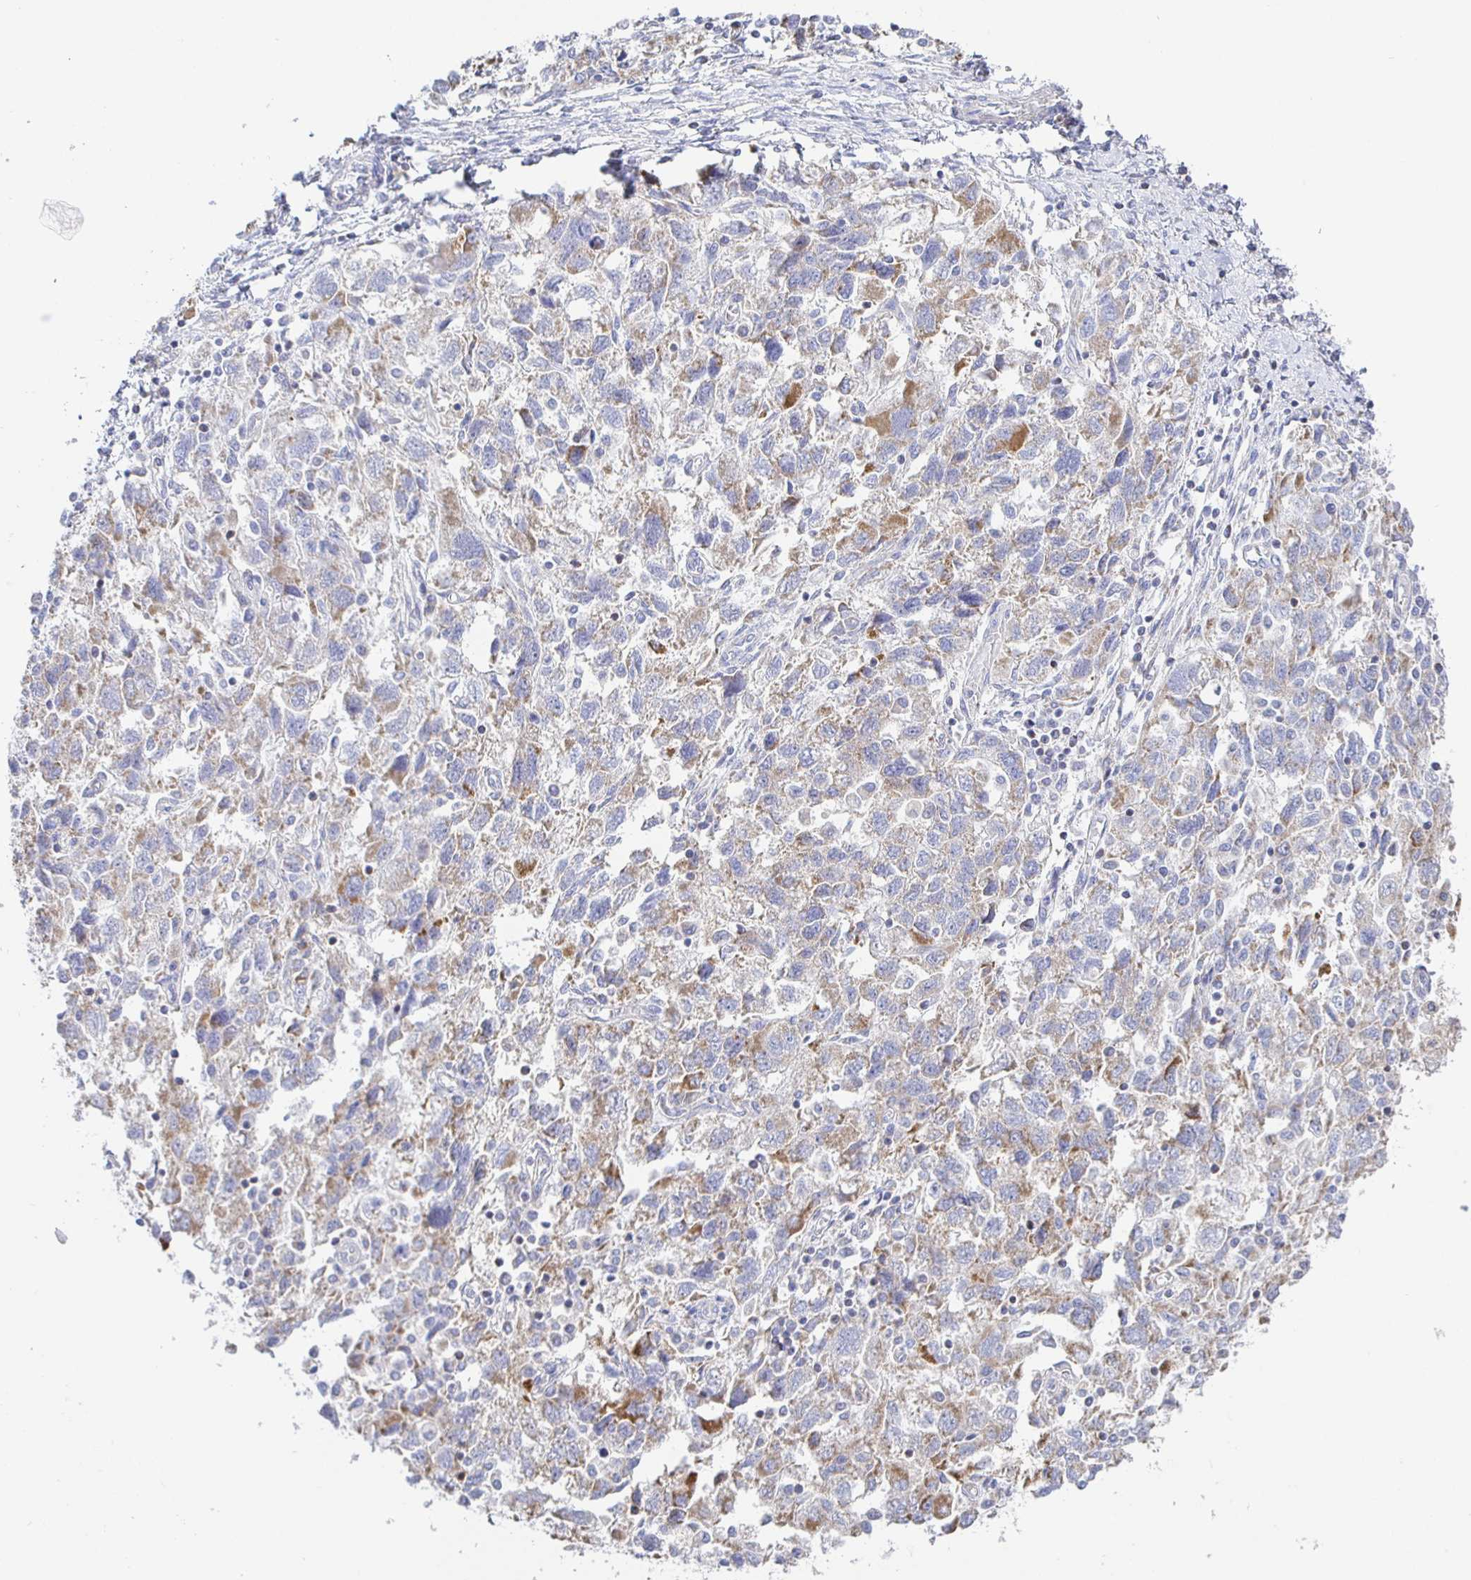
{"staining": {"intensity": "weak", "quantity": "25%-75%", "location": "cytoplasmic/membranous"}, "tissue": "ovarian cancer", "cell_type": "Tumor cells", "image_type": "cancer", "snomed": [{"axis": "morphology", "description": "Carcinoma, NOS"}, {"axis": "morphology", "description": "Cystadenocarcinoma, serous, NOS"}, {"axis": "topography", "description": "Ovary"}], "caption": "DAB immunohistochemical staining of ovarian cancer exhibits weak cytoplasmic/membranous protein staining in approximately 25%-75% of tumor cells.", "gene": "SYNGR4", "patient": {"sex": "female", "age": 69}}